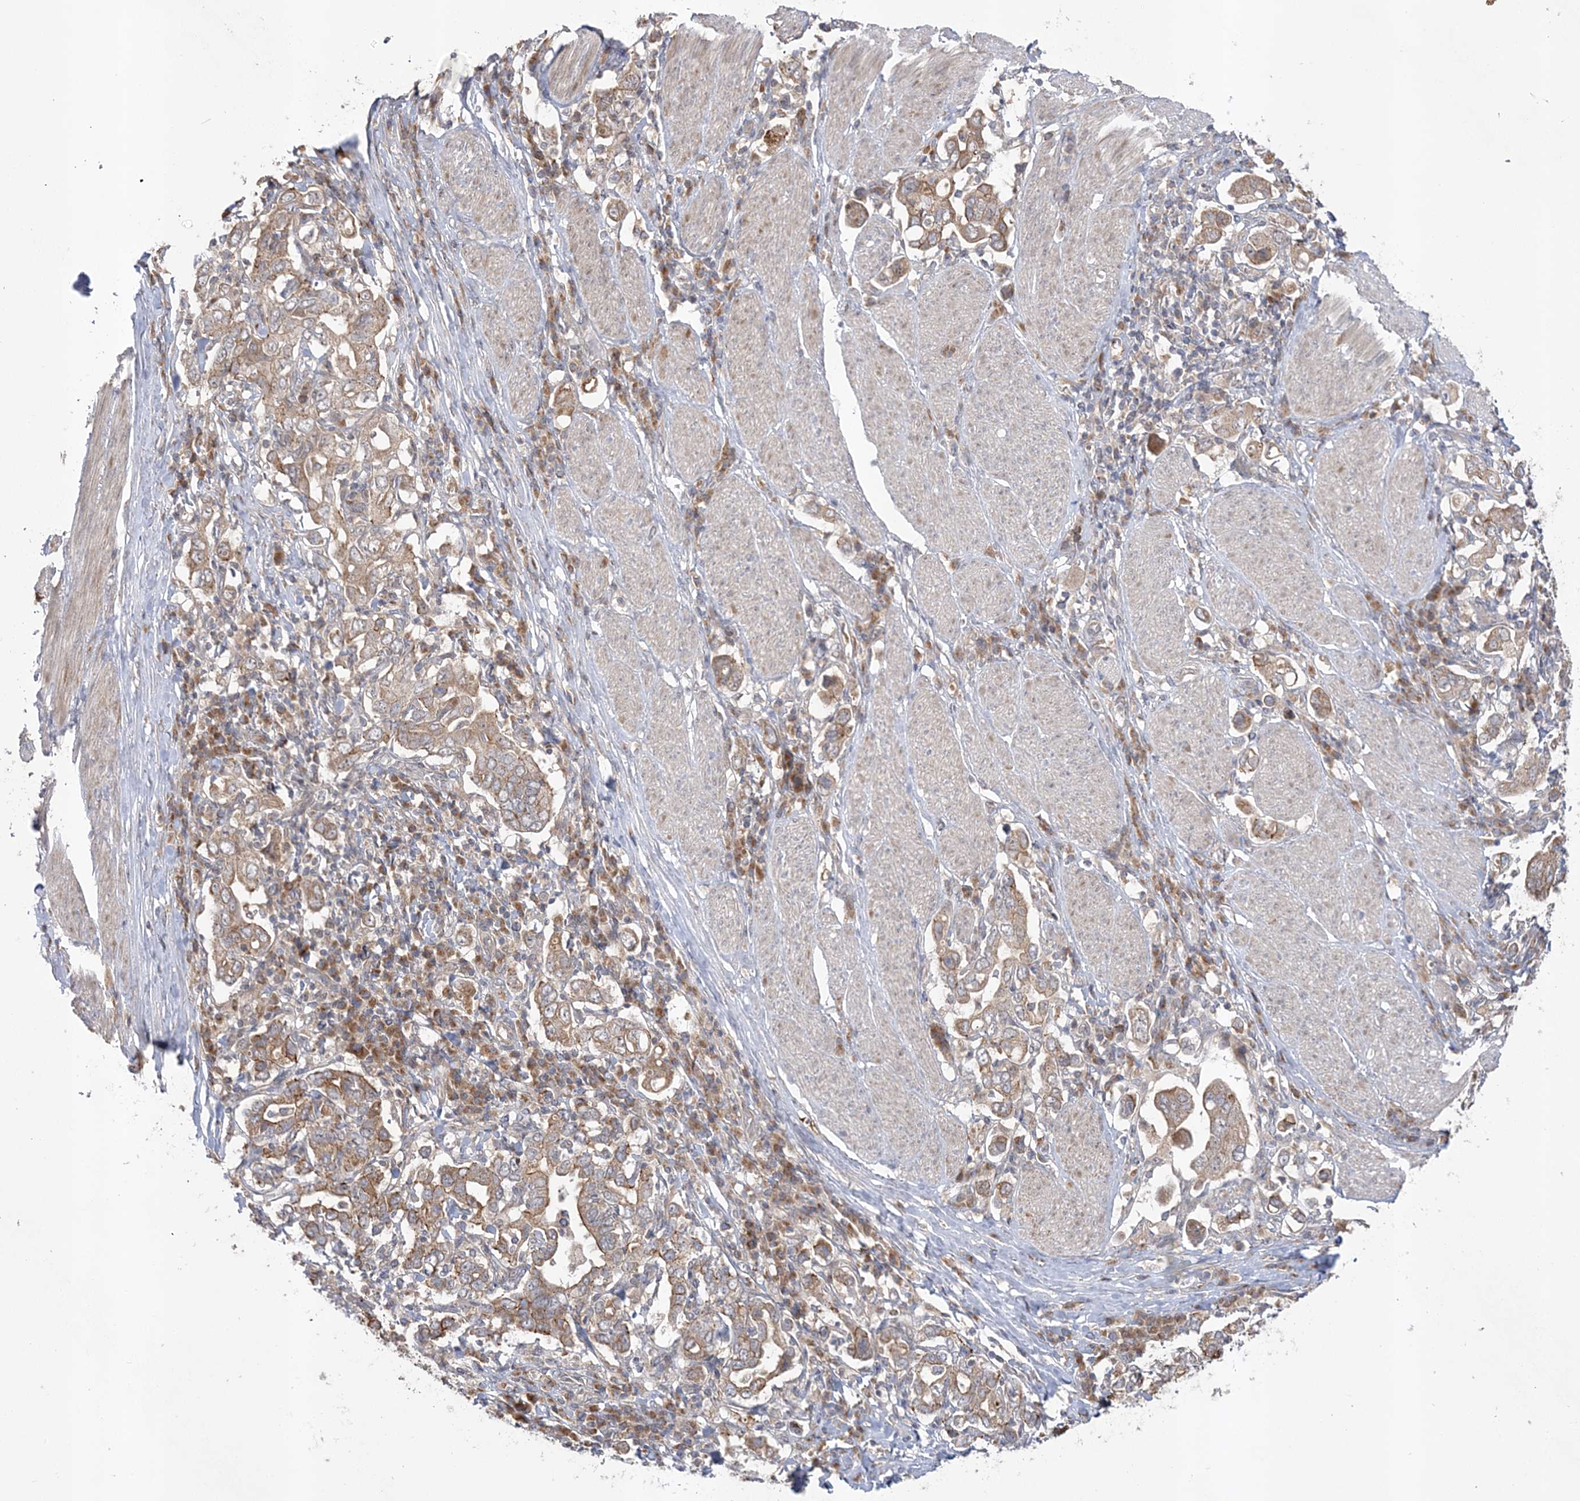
{"staining": {"intensity": "moderate", "quantity": ">75%", "location": "cytoplasmic/membranous"}, "tissue": "stomach cancer", "cell_type": "Tumor cells", "image_type": "cancer", "snomed": [{"axis": "morphology", "description": "Adenocarcinoma, NOS"}, {"axis": "topography", "description": "Stomach, upper"}], "caption": "IHC photomicrograph of neoplastic tissue: human adenocarcinoma (stomach) stained using IHC reveals medium levels of moderate protein expression localized specifically in the cytoplasmic/membranous of tumor cells, appearing as a cytoplasmic/membranous brown color.", "gene": "MMADHC", "patient": {"sex": "male", "age": 62}}